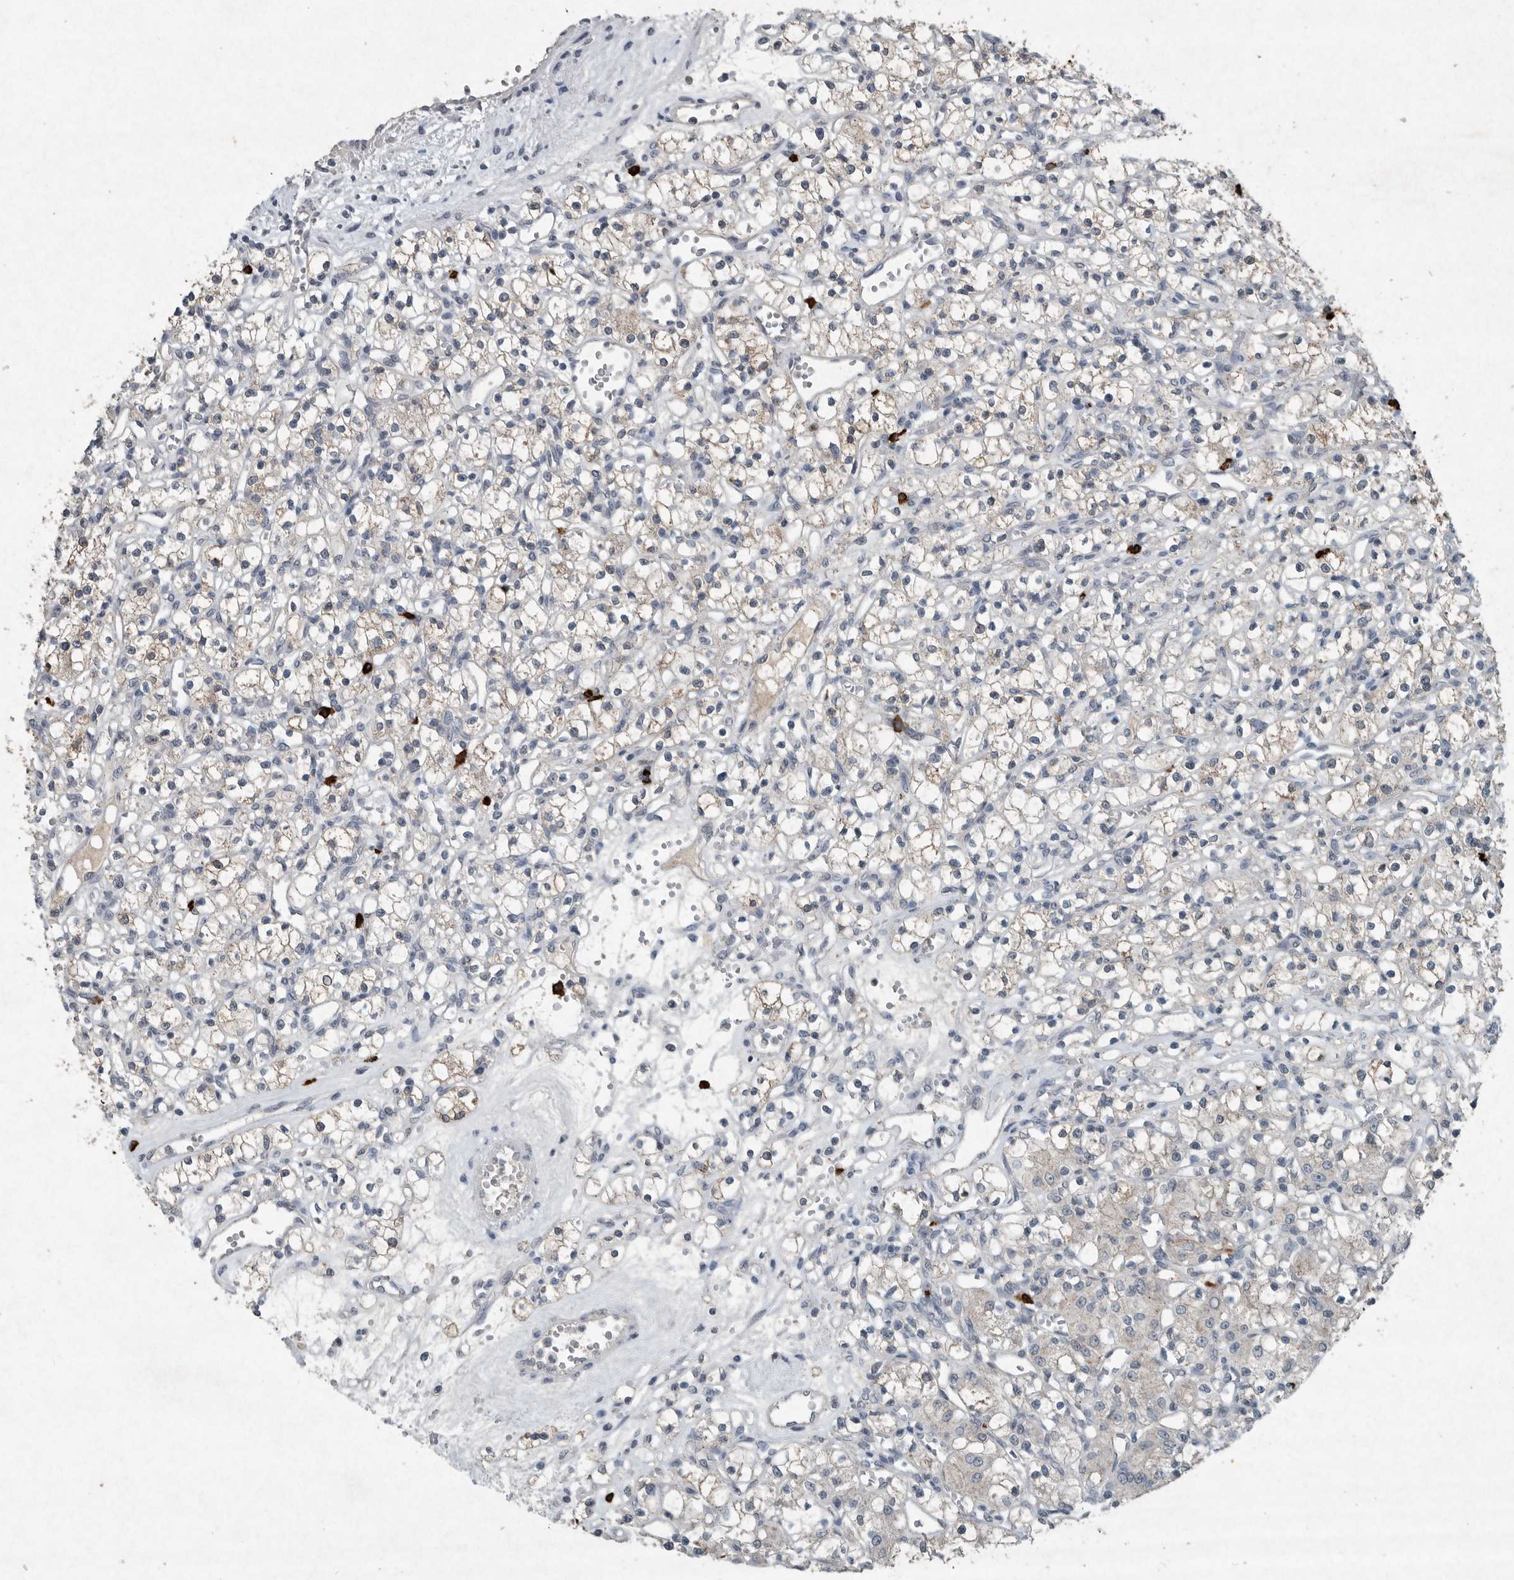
{"staining": {"intensity": "weak", "quantity": "<25%", "location": "cytoplasmic/membranous"}, "tissue": "renal cancer", "cell_type": "Tumor cells", "image_type": "cancer", "snomed": [{"axis": "morphology", "description": "Adenocarcinoma, NOS"}, {"axis": "topography", "description": "Kidney"}], "caption": "IHC histopathology image of neoplastic tissue: renal adenocarcinoma stained with DAB exhibits no significant protein positivity in tumor cells.", "gene": "IL20", "patient": {"sex": "female", "age": 59}}